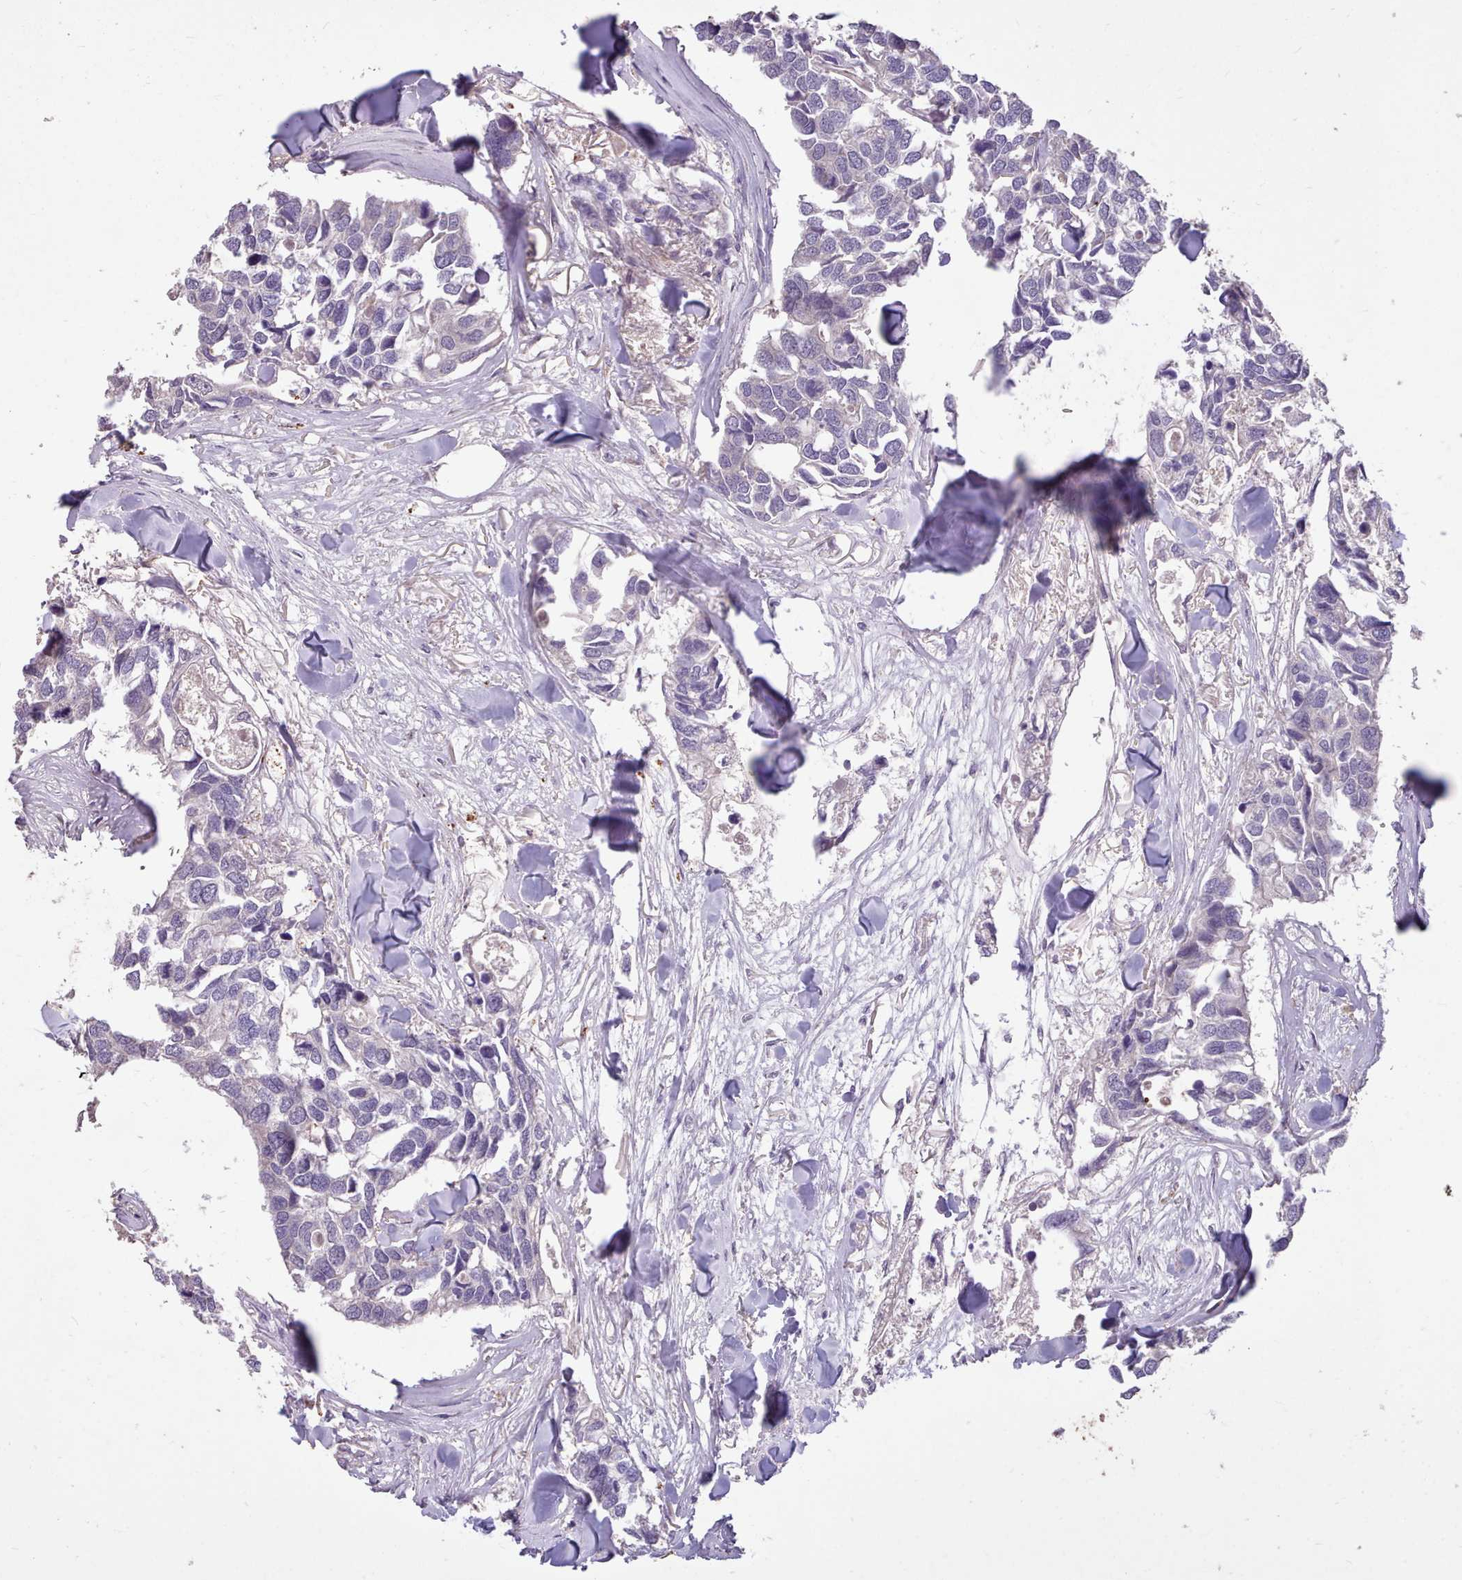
{"staining": {"intensity": "negative", "quantity": "none", "location": "none"}, "tissue": "breast cancer", "cell_type": "Tumor cells", "image_type": "cancer", "snomed": [{"axis": "morphology", "description": "Duct carcinoma"}, {"axis": "topography", "description": "Breast"}], "caption": "IHC micrograph of breast cancer stained for a protein (brown), which demonstrates no positivity in tumor cells.", "gene": "ZNF607", "patient": {"sex": "female", "age": 83}}